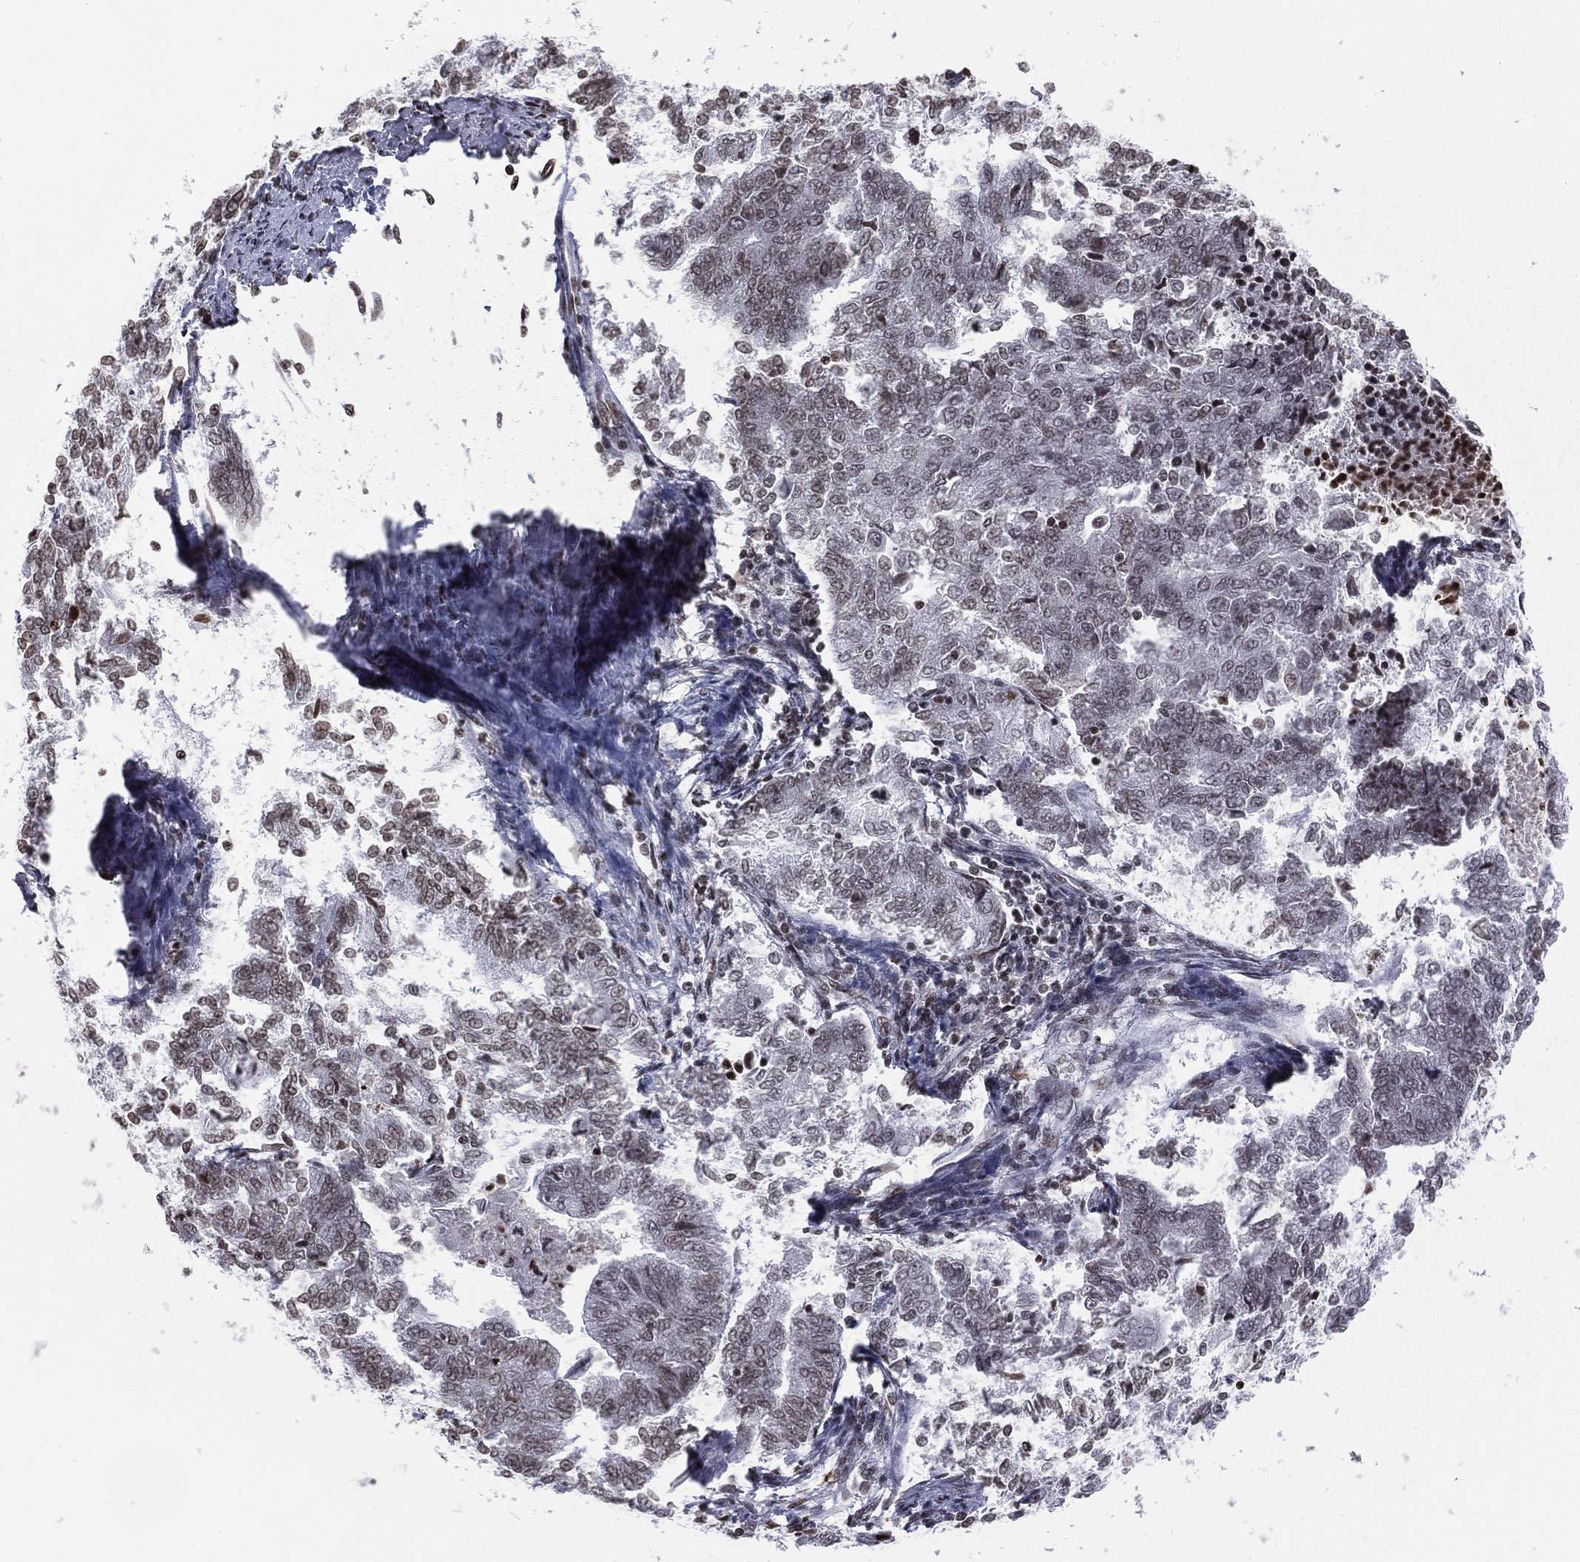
{"staining": {"intensity": "weak", "quantity": "<25%", "location": "nuclear"}, "tissue": "endometrial cancer", "cell_type": "Tumor cells", "image_type": "cancer", "snomed": [{"axis": "morphology", "description": "Adenocarcinoma, NOS"}, {"axis": "topography", "description": "Endometrium"}], "caption": "Tumor cells are negative for protein expression in human endometrial cancer.", "gene": "RFX7", "patient": {"sex": "female", "age": 65}}